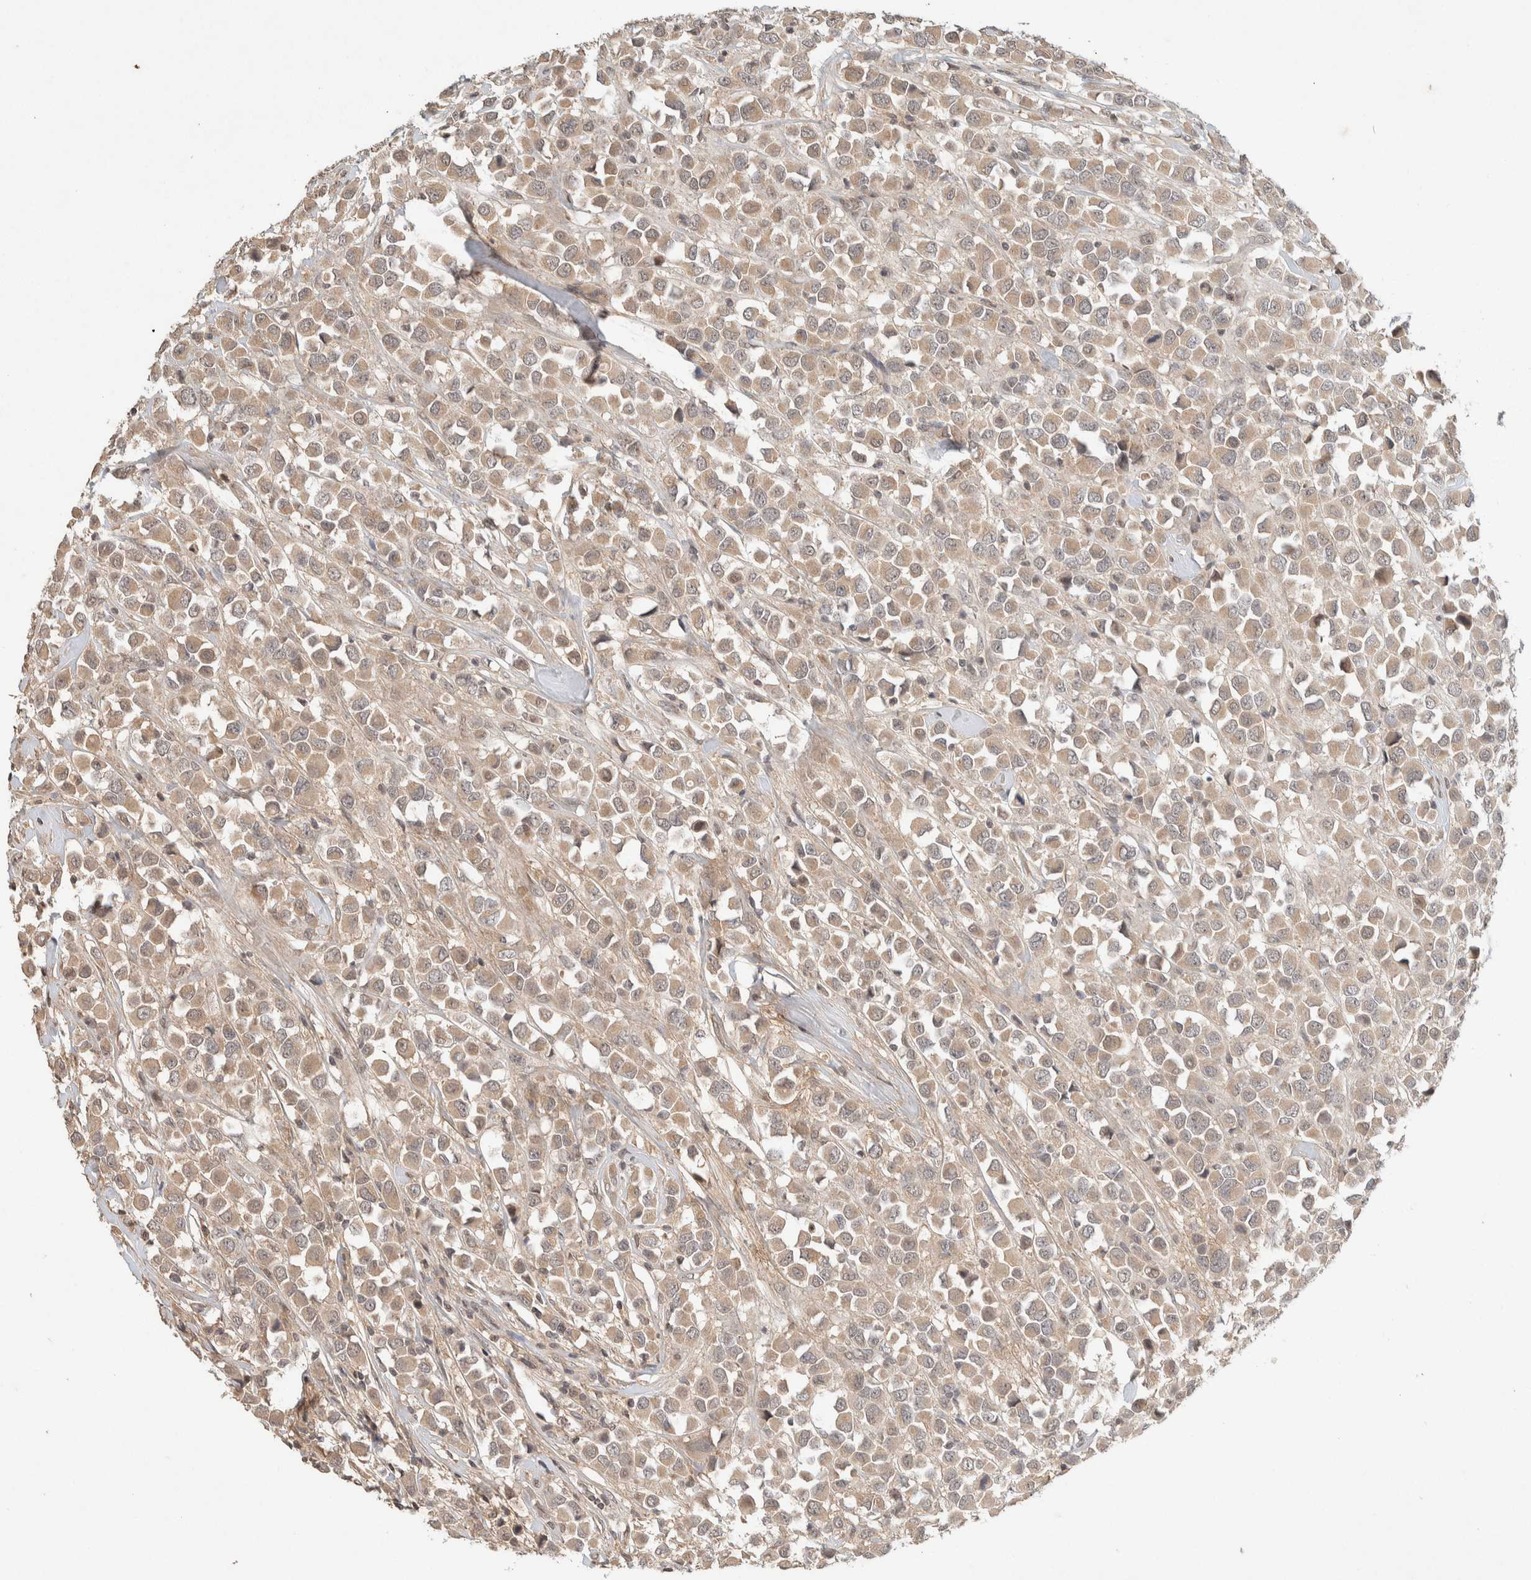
{"staining": {"intensity": "weak", "quantity": ">75%", "location": "cytoplasmic/membranous"}, "tissue": "breast cancer", "cell_type": "Tumor cells", "image_type": "cancer", "snomed": [{"axis": "morphology", "description": "Duct carcinoma"}, {"axis": "topography", "description": "Breast"}], "caption": "Breast cancer (invasive ductal carcinoma) was stained to show a protein in brown. There is low levels of weak cytoplasmic/membranous staining in about >75% of tumor cells. (Brightfield microscopy of DAB IHC at high magnification).", "gene": "THRA", "patient": {"sex": "female", "age": 61}}